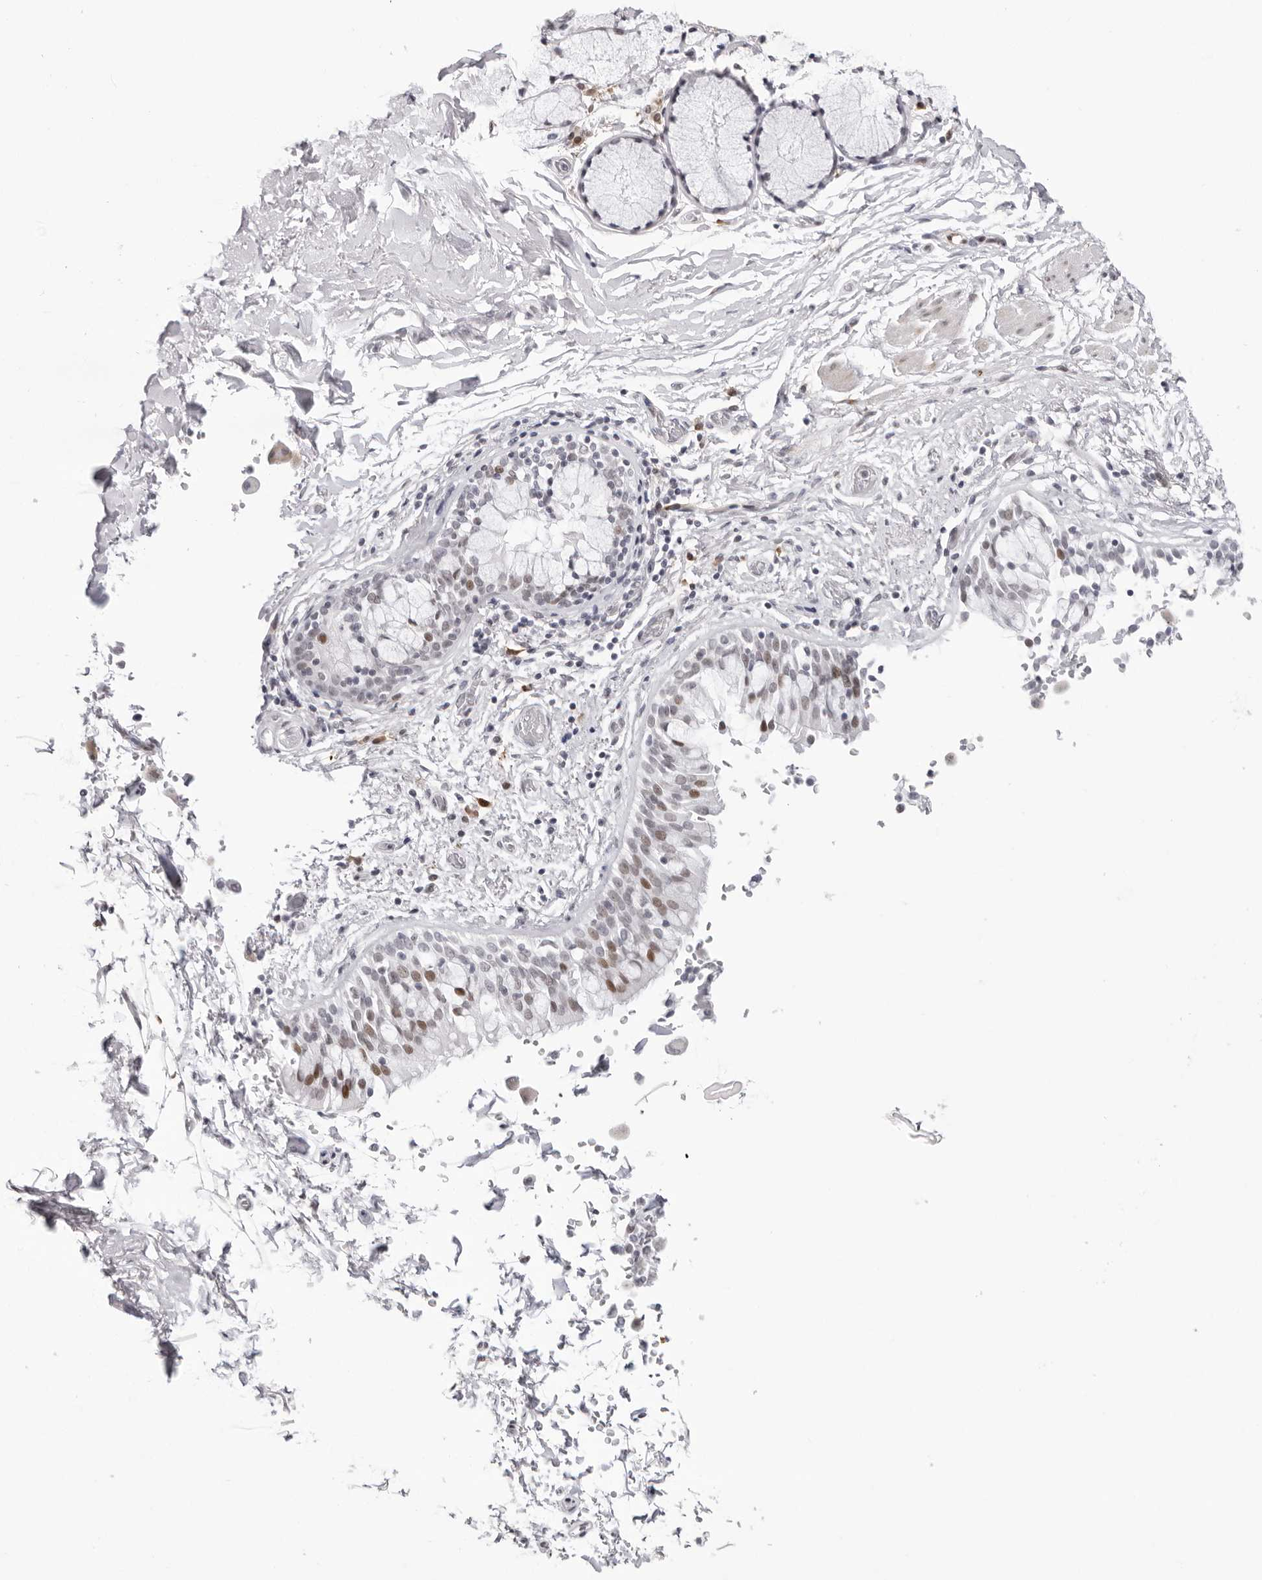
{"staining": {"intensity": "moderate", "quantity": "25%-75%", "location": "nuclear"}, "tissue": "bronchus", "cell_type": "Respiratory epithelial cells", "image_type": "normal", "snomed": [{"axis": "morphology", "description": "Normal tissue, NOS"}, {"axis": "morphology", "description": "Inflammation, NOS"}, {"axis": "topography", "description": "Cartilage tissue"}, {"axis": "topography", "description": "Bronchus"}, {"axis": "topography", "description": "Lung"}], "caption": "IHC photomicrograph of normal human bronchus stained for a protein (brown), which shows medium levels of moderate nuclear positivity in approximately 25%-75% of respiratory epithelial cells.", "gene": "NTPCR", "patient": {"sex": "female", "age": 64}}